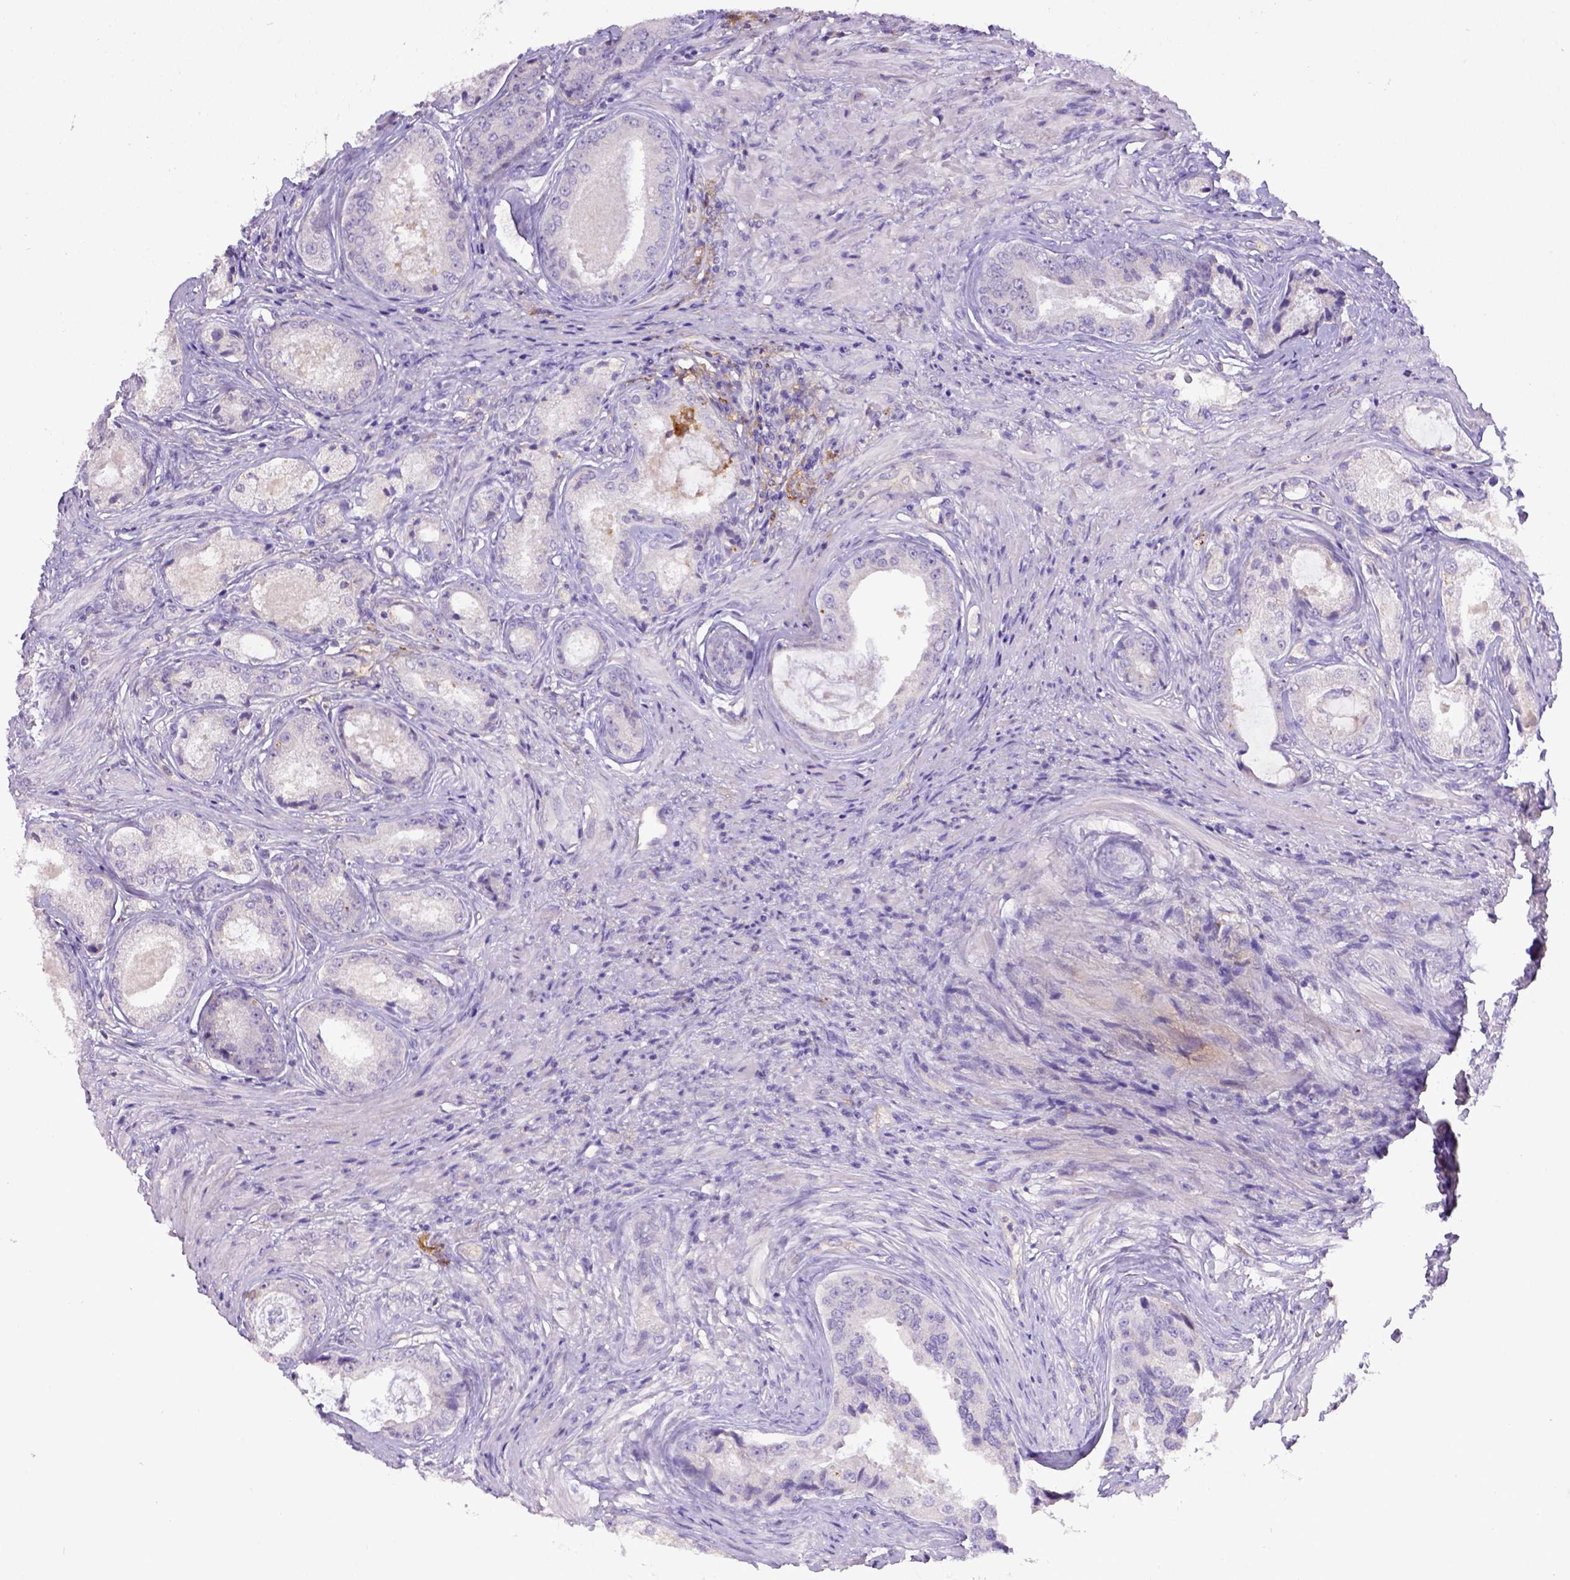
{"staining": {"intensity": "negative", "quantity": "none", "location": "none"}, "tissue": "prostate cancer", "cell_type": "Tumor cells", "image_type": "cancer", "snomed": [{"axis": "morphology", "description": "Adenocarcinoma, Low grade"}, {"axis": "topography", "description": "Prostate"}], "caption": "Immunohistochemistry (IHC) photomicrograph of neoplastic tissue: prostate cancer stained with DAB (3,3'-diaminobenzidine) demonstrates no significant protein expression in tumor cells.", "gene": "CD40", "patient": {"sex": "male", "age": 68}}